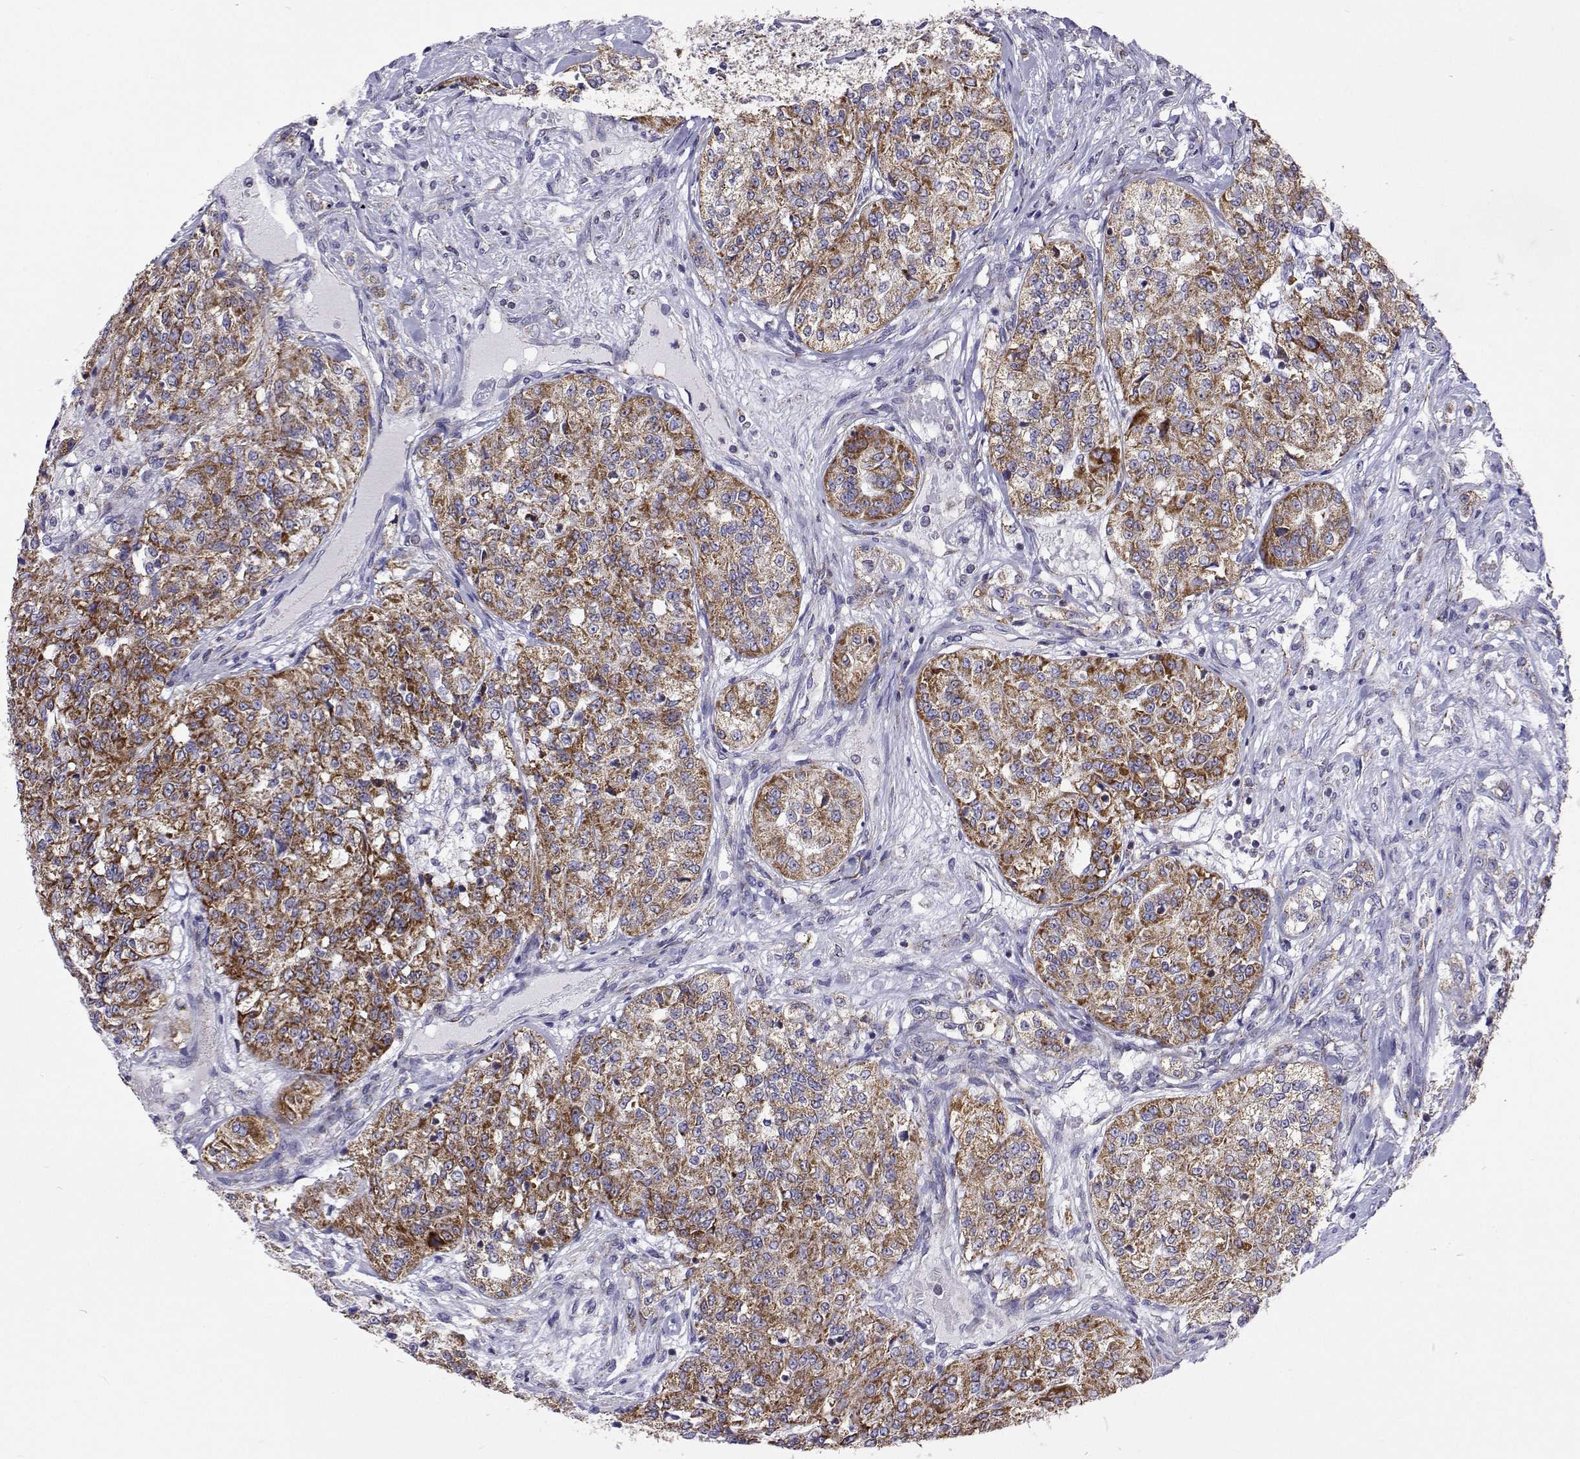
{"staining": {"intensity": "moderate", "quantity": ">75%", "location": "cytoplasmic/membranous"}, "tissue": "renal cancer", "cell_type": "Tumor cells", "image_type": "cancer", "snomed": [{"axis": "morphology", "description": "Adenocarcinoma, NOS"}, {"axis": "topography", "description": "Kidney"}], "caption": "Immunohistochemistry image of human renal adenocarcinoma stained for a protein (brown), which displays medium levels of moderate cytoplasmic/membranous staining in approximately >75% of tumor cells.", "gene": "MCCC2", "patient": {"sex": "female", "age": 63}}